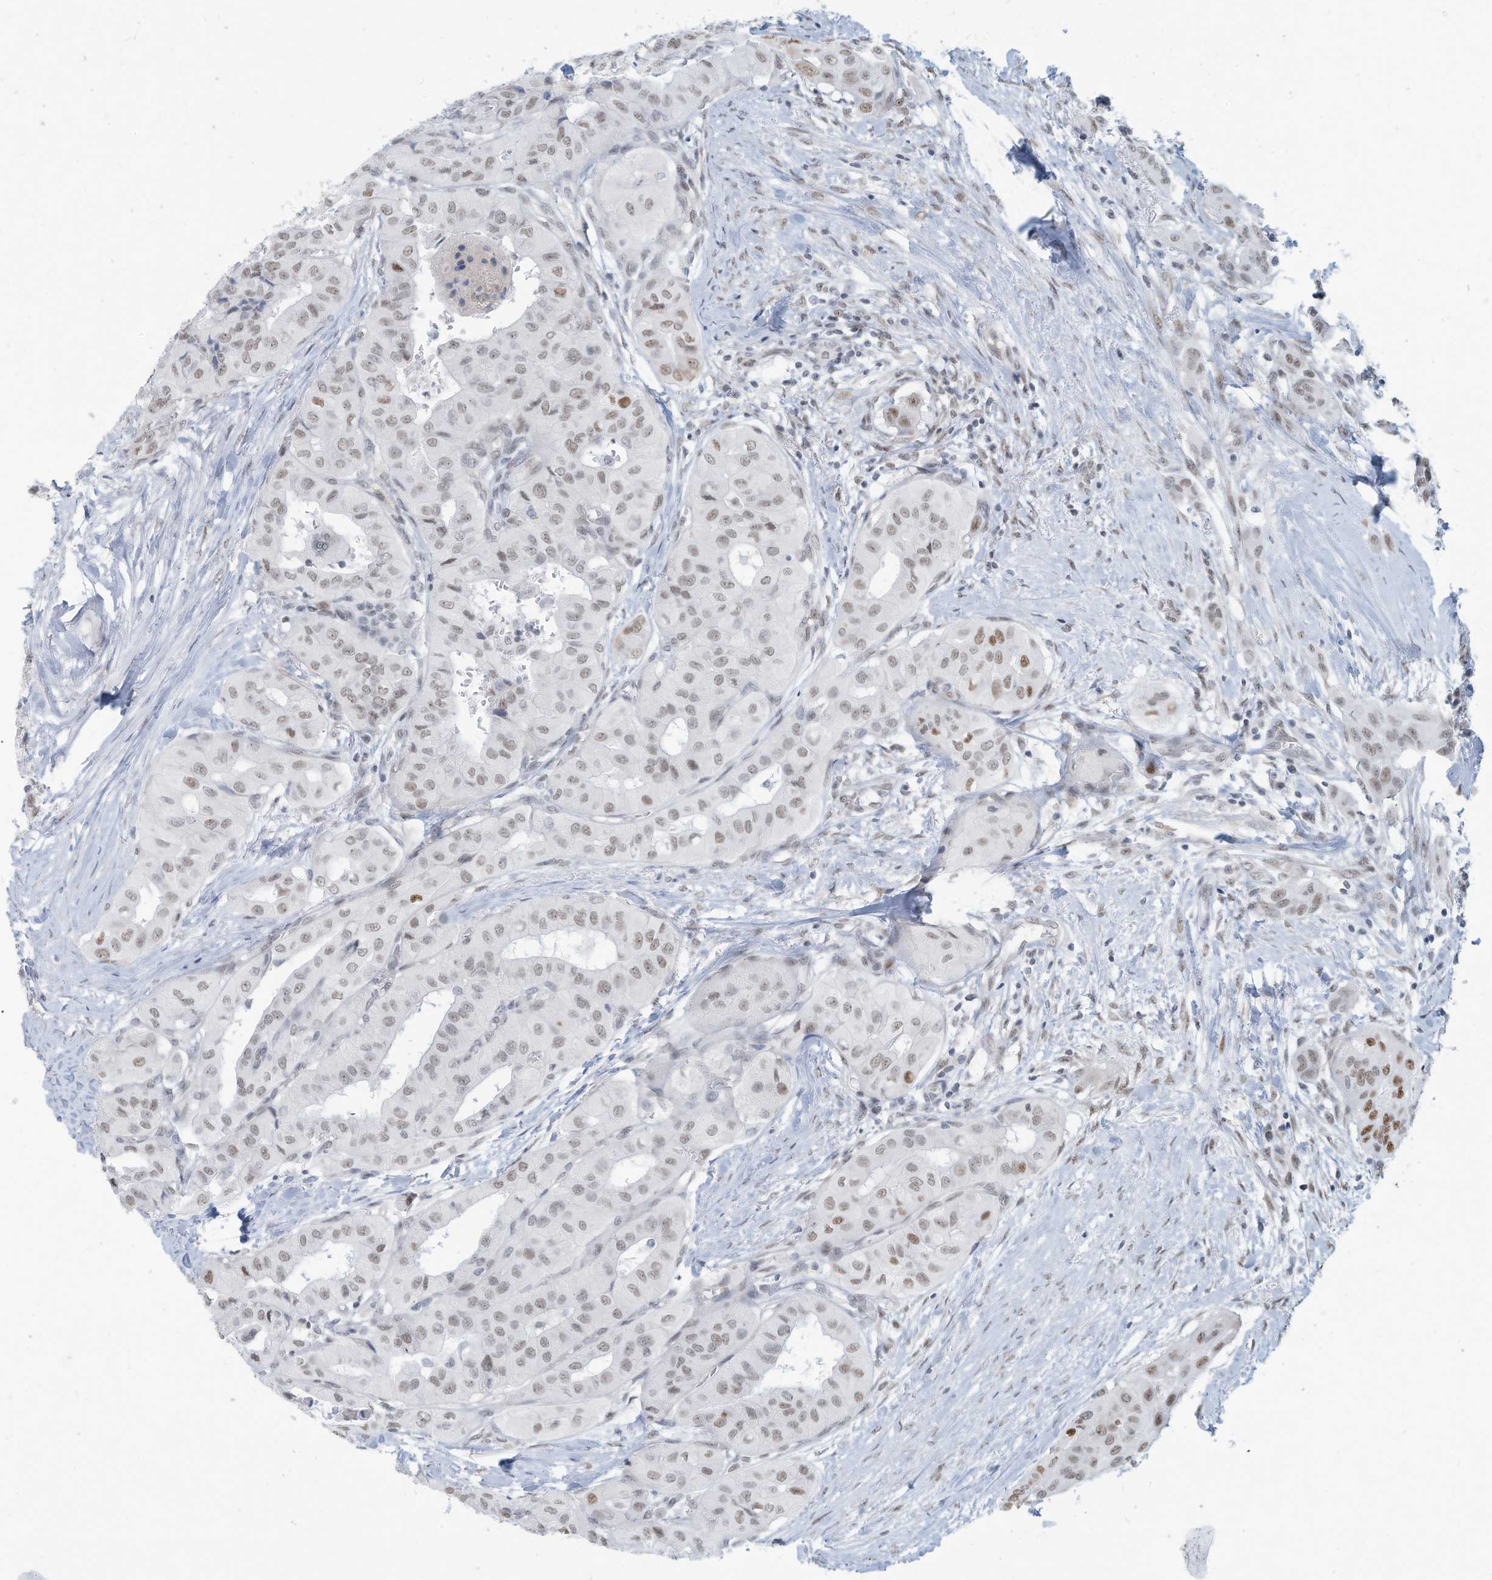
{"staining": {"intensity": "weak", "quantity": ">75%", "location": "nuclear"}, "tissue": "thyroid cancer", "cell_type": "Tumor cells", "image_type": "cancer", "snomed": [{"axis": "morphology", "description": "Papillary adenocarcinoma, NOS"}, {"axis": "topography", "description": "Thyroid gland"}], "caption": "IHC (DAB) staining of papillary adenocarcinoma (thyroid) reveals weak nuclear protein staining in about >75% of tumor cells. The protein of interest is shown in brown color, while the nuclei are stained blue.", "gene": "SARNP", "patient": {"sex": "female", "age": 59}}